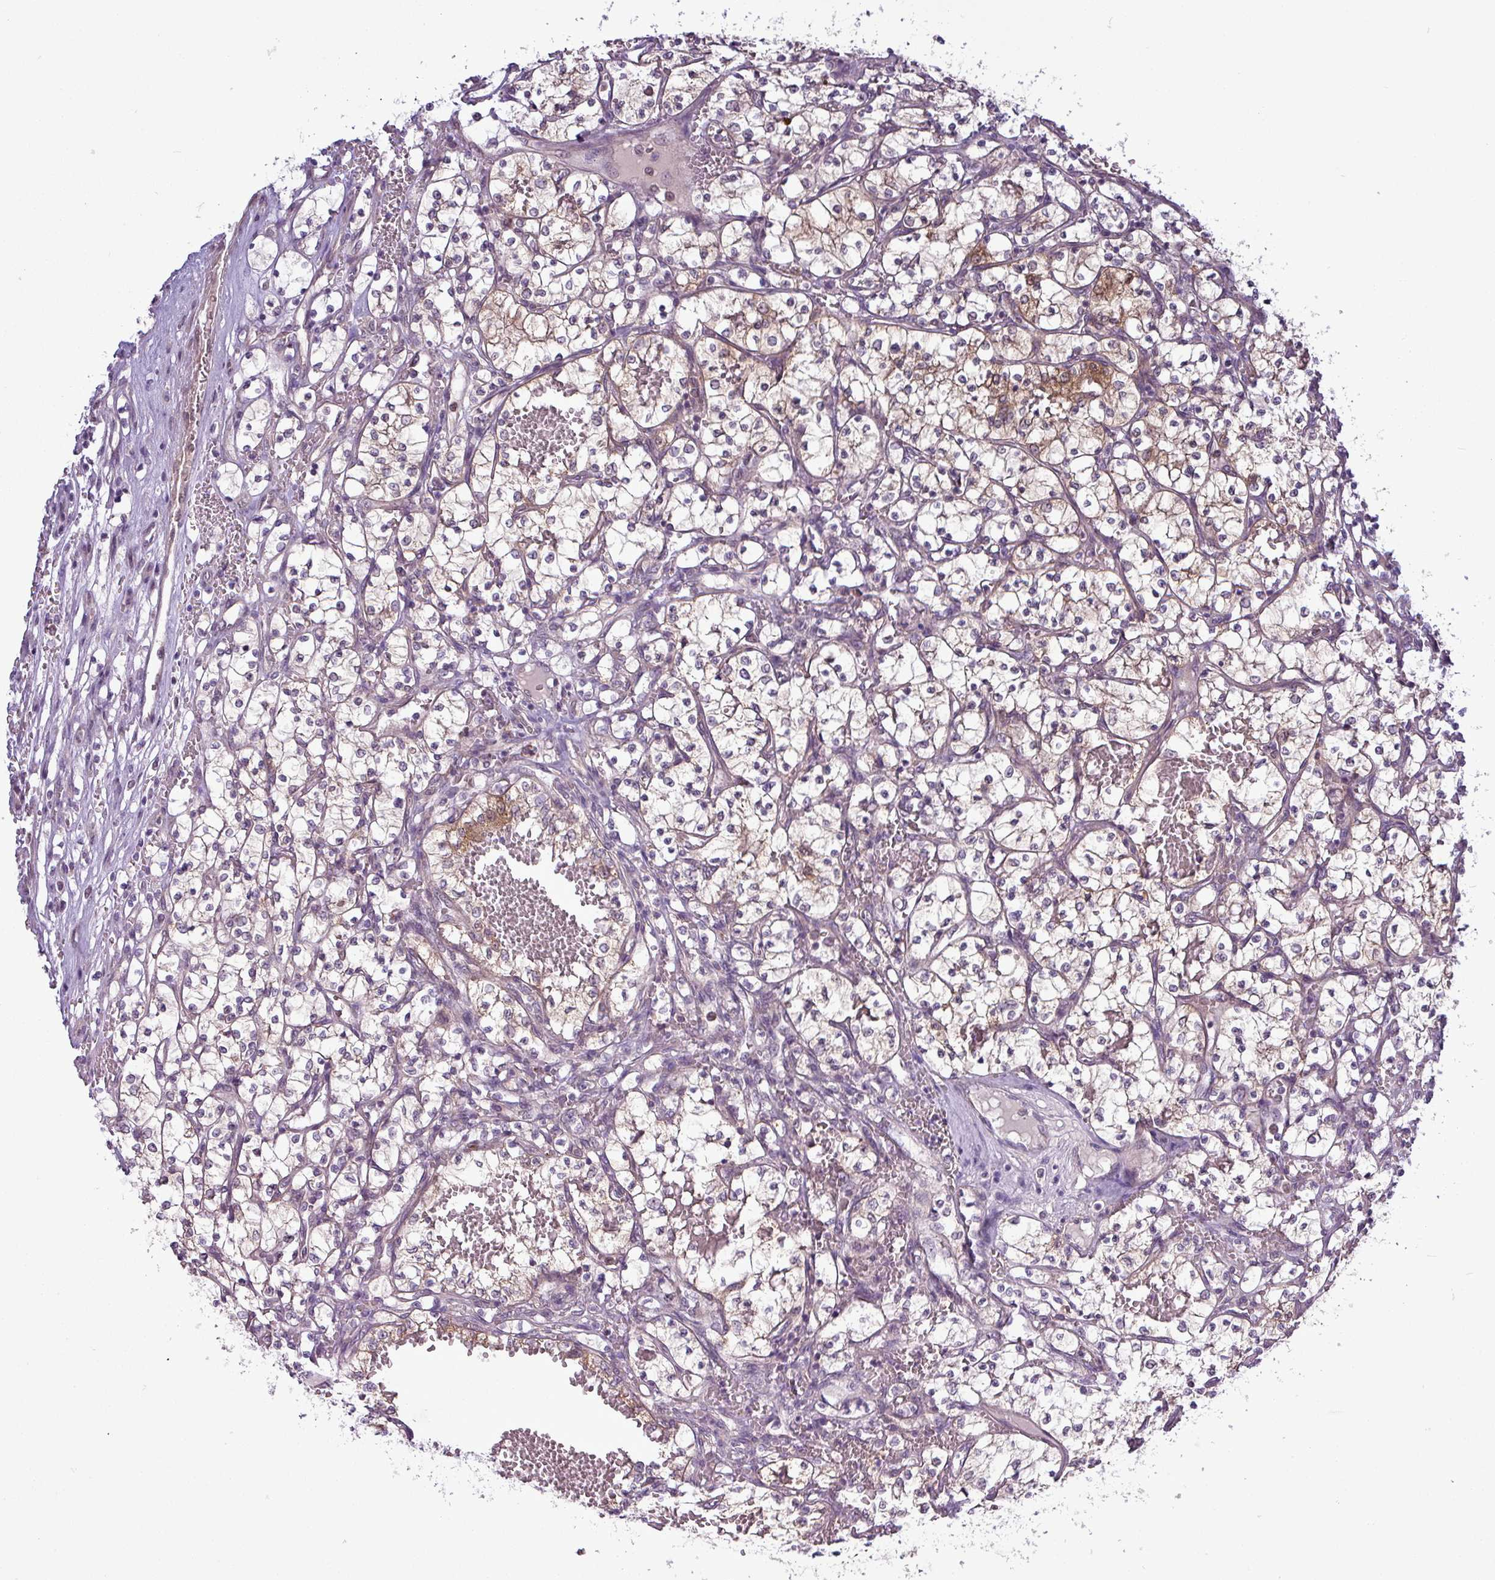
{"staining": {"intensity": "moderate", "quantity": "<25%", "location": "cytoplasmic/membranous"}, "tissue": "renal cancer", "cell_type": "Tumor cells", "image_type": "cancer", "snomed": [{"axis": "morphology", "description": "Adenocarcinoma, NOS"}, {"axis": "topography", "description": "Kidney"}], "caption": "This image demonstrates immunohistochemistry staining of human adenocarcinoma (renal), with low moderate cytoplasmic/membranous positivity in about <25% of tumor cells.", "gene": "ZNF217", "patient": {"sex": "female", "age": 69}}